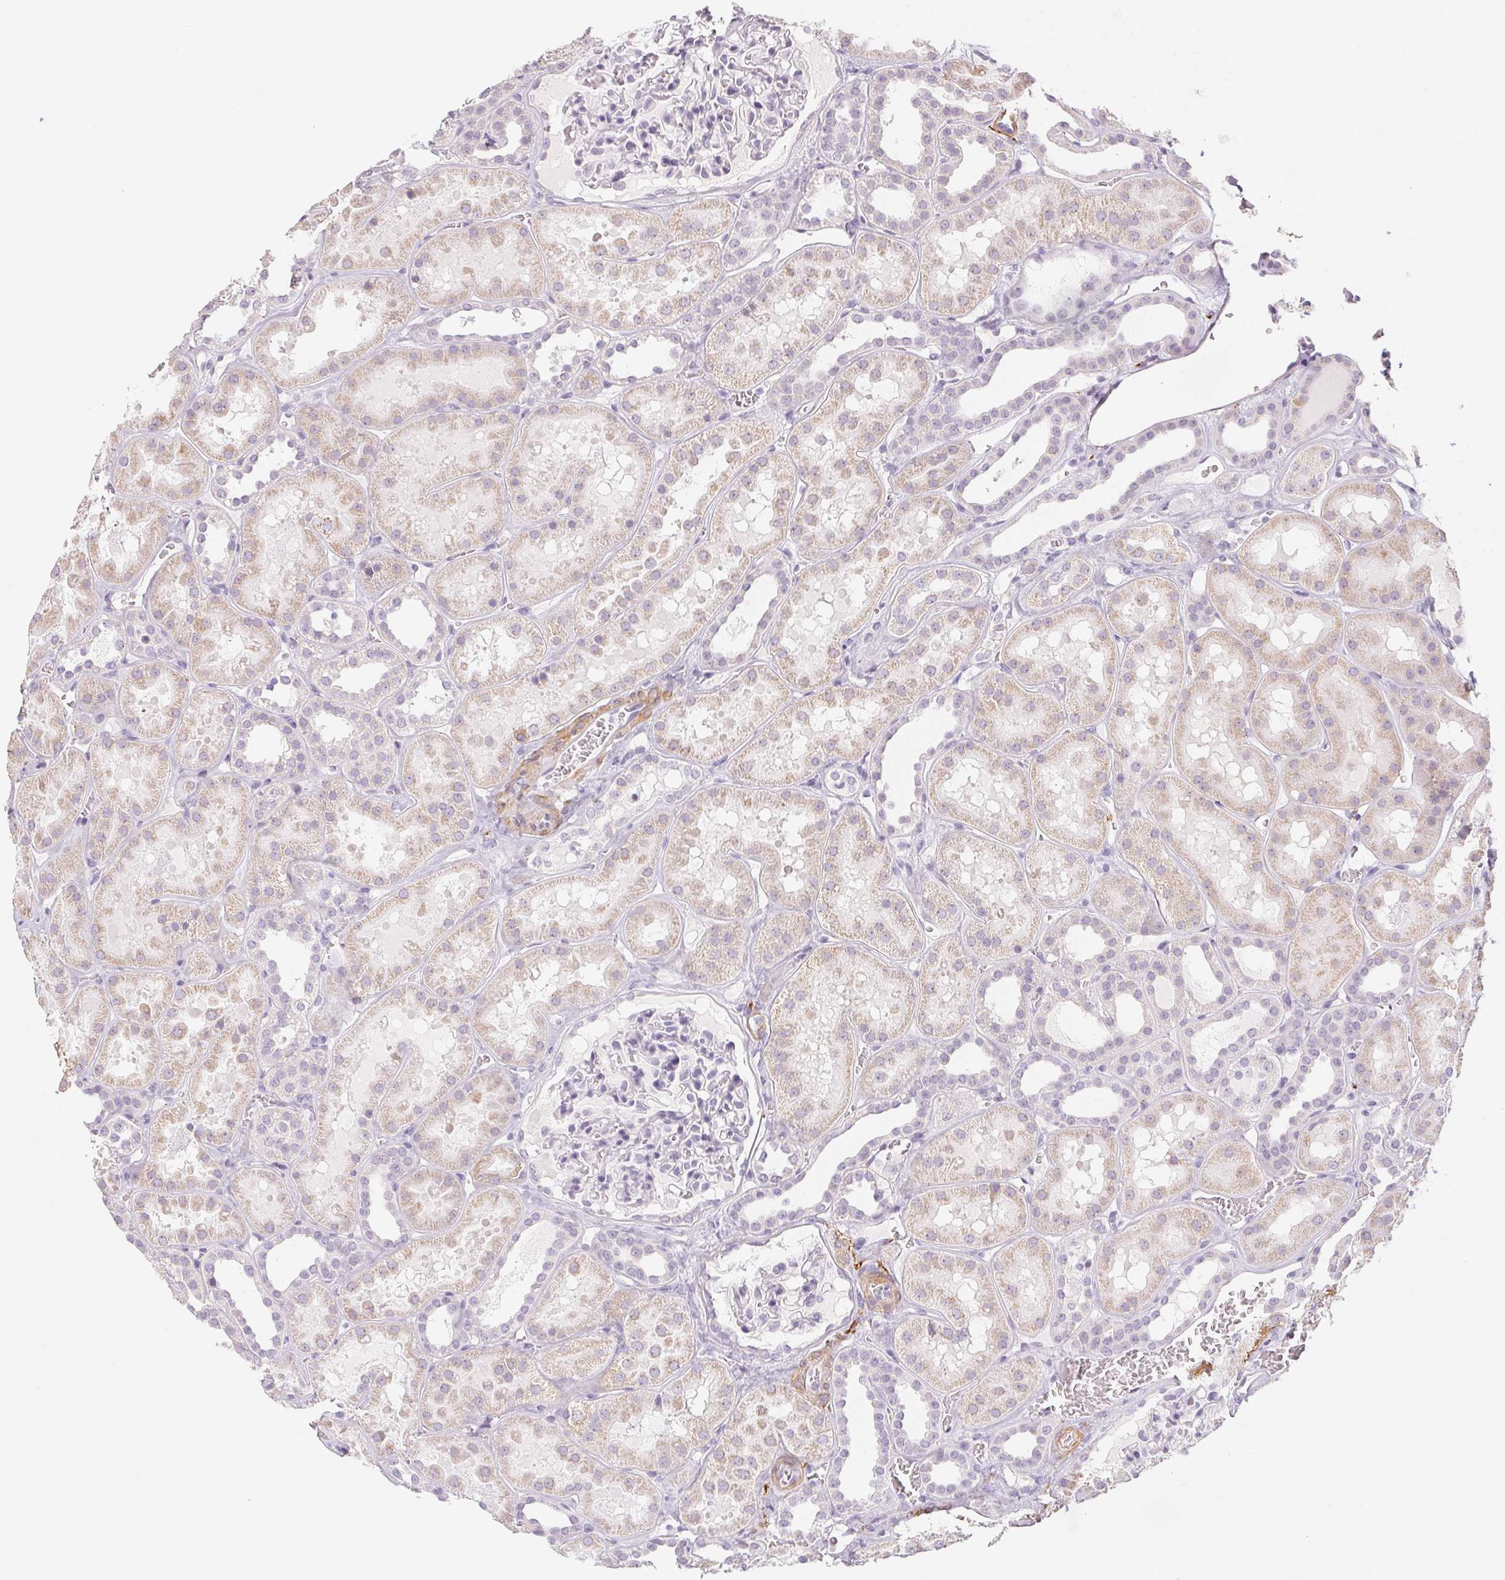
{"staining": {"intensity": "negative", "quantity": "none", "location": "none"}, "tissue": "kidney", "cell_type": "Cells in glomeruli", "image_type": "normal", "snomed": [{"axis": "morphology", "description": "Normal tissue, NOS"}, {"axis": "topography", "description": "Kidney"}], "caption": "This is an immunohistochemistry (IHC) micrograph of normal human kidney. There is no positivity in cells in glomeruli.", "gene": "PRPH", "patient": {"sex": "female", "age": 41}}